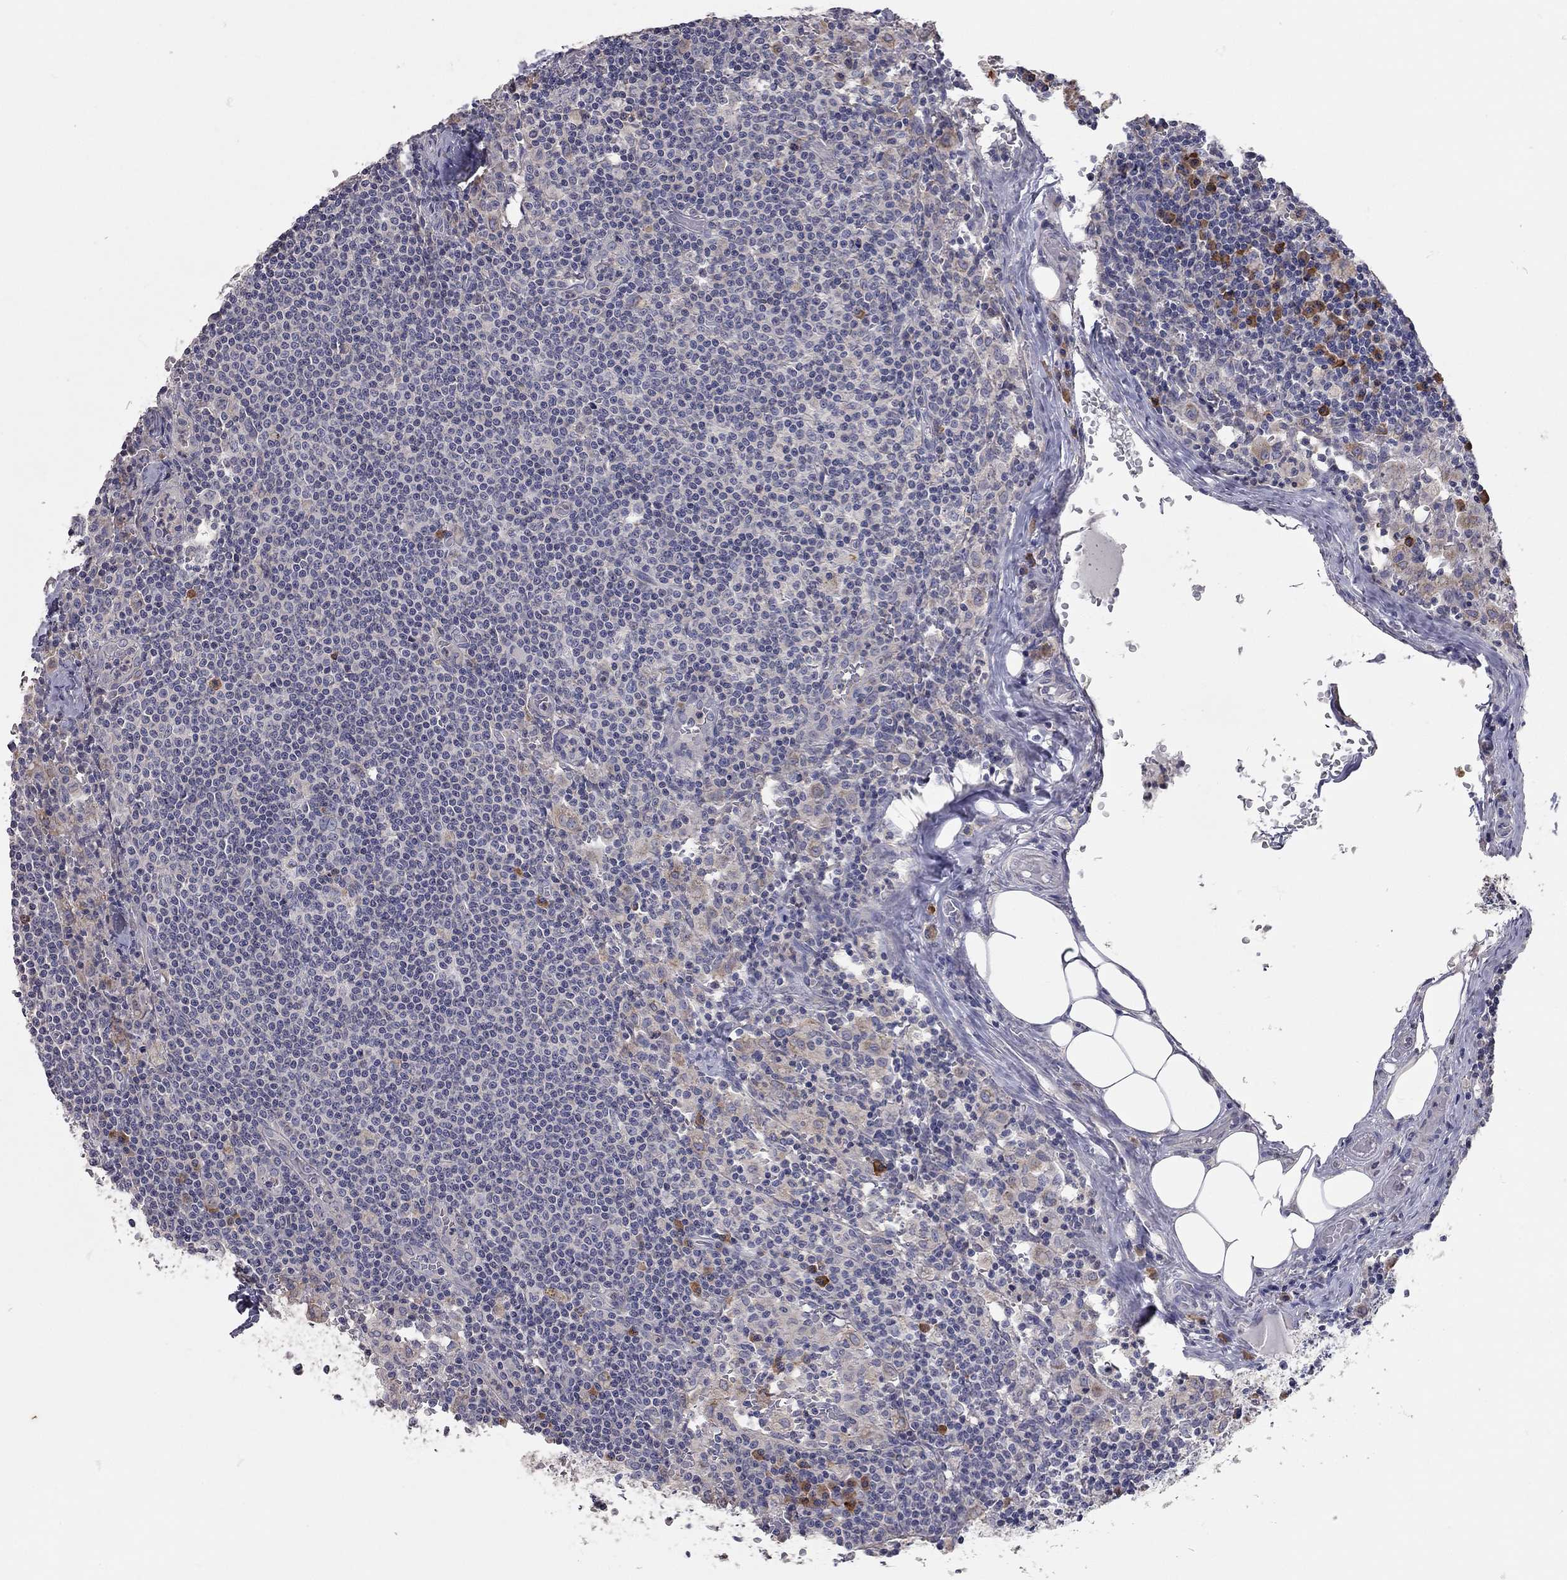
{"staining": {"intensity": "negative", "quantity": "none", "location": "none"}, "tissue": "lymph node", "cell_type": "Germinal center cells", "image_type": "normal", "snomed": [{"axis": "morphology", "description": "Normal tissue, NOS"}, {"axis": "topography", "description": "Lymph node"}], "caption": "Normal lymph node was stained to show a protein in brown. There is no significant staining in germinal center cells.", "gene": "XAGE2", "patient": {"sex": "male", "age": 62}}